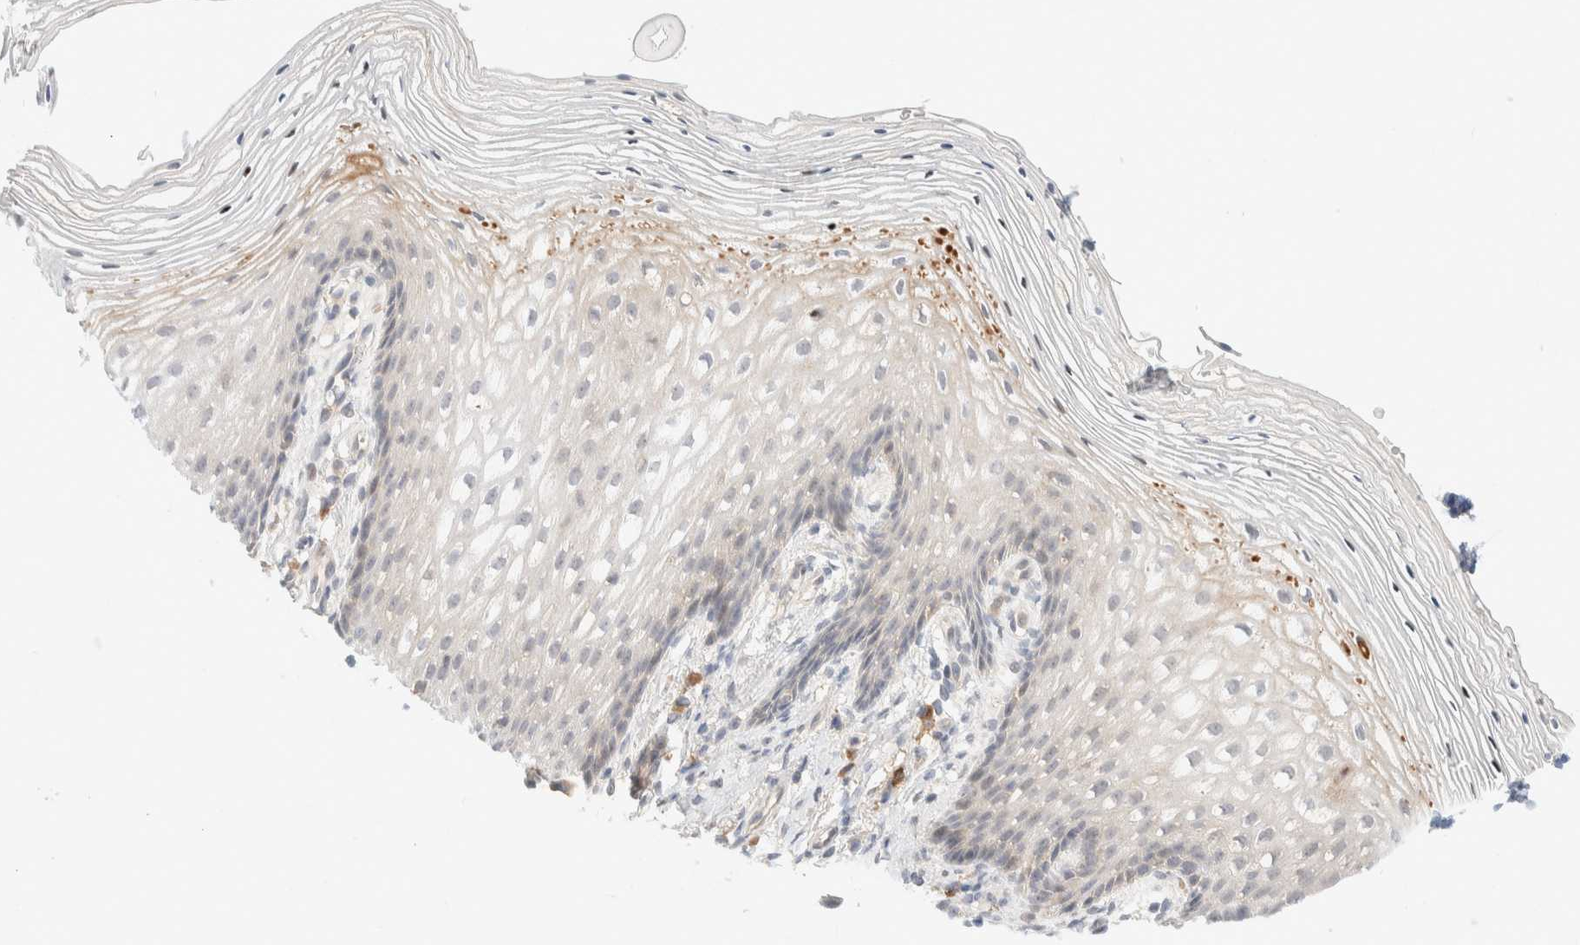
{"staining": {"intensity": "weak", "quantity": "<25%", "location": "cytoplasmic/membranous,nuclear"}, "tissue": "vagina", "cell_type": "Squamous epithelial cells", "image_type": "normal", "snomed": [{"axis": "morphology", "description": "Normal tissue, NOS"}, {"axis": "topography", "description": "Vagina"}], "caption": "DAB (3,3'-diaminobenzidine) immunohistochemical staining of unremarkable human vagina reveals no significant staining in squamous epithelial cells. Nuclei are stained in blue.", "gene": "CHKA", "patient": {"sex": "female", "age": 60}}